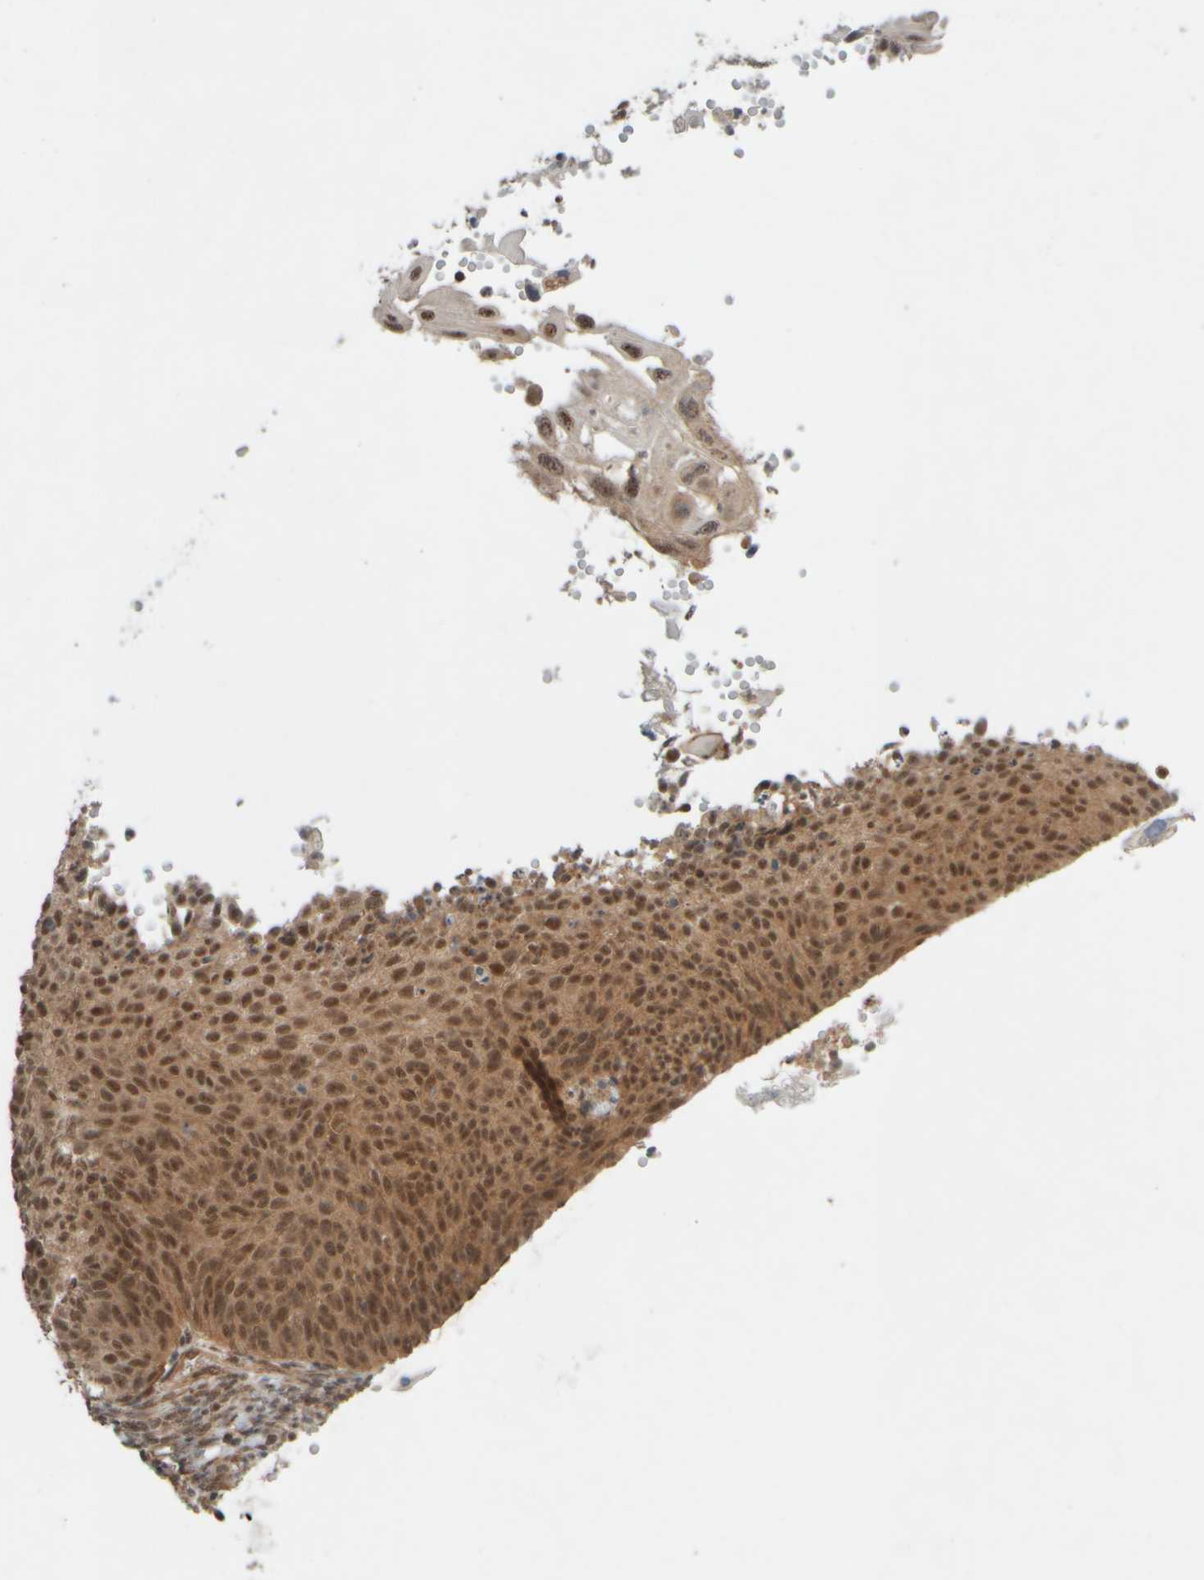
{"staining": {"intensity": "moderate", "quantity": ">75%", "location": "cytoplasmic/membranous,nuclear"}, "tissue": "cervical cancer", "cell_type": "Tumor cells", "image_type": "cancer", "snomed": [{"axis": "morphology", "description": "Squamous cell carcinoma, NOS"}, {"axis": "topography", "description": "Cervix"}], "caption": "Moderate cytoplasmic/membranous and nuclear staining is appreciated in approximately >75% of tumor cells in cervical cancer (squamous cell carcinoma).", "gene": "SYNRG", "patient": {"sex": "female", "age": 70}}